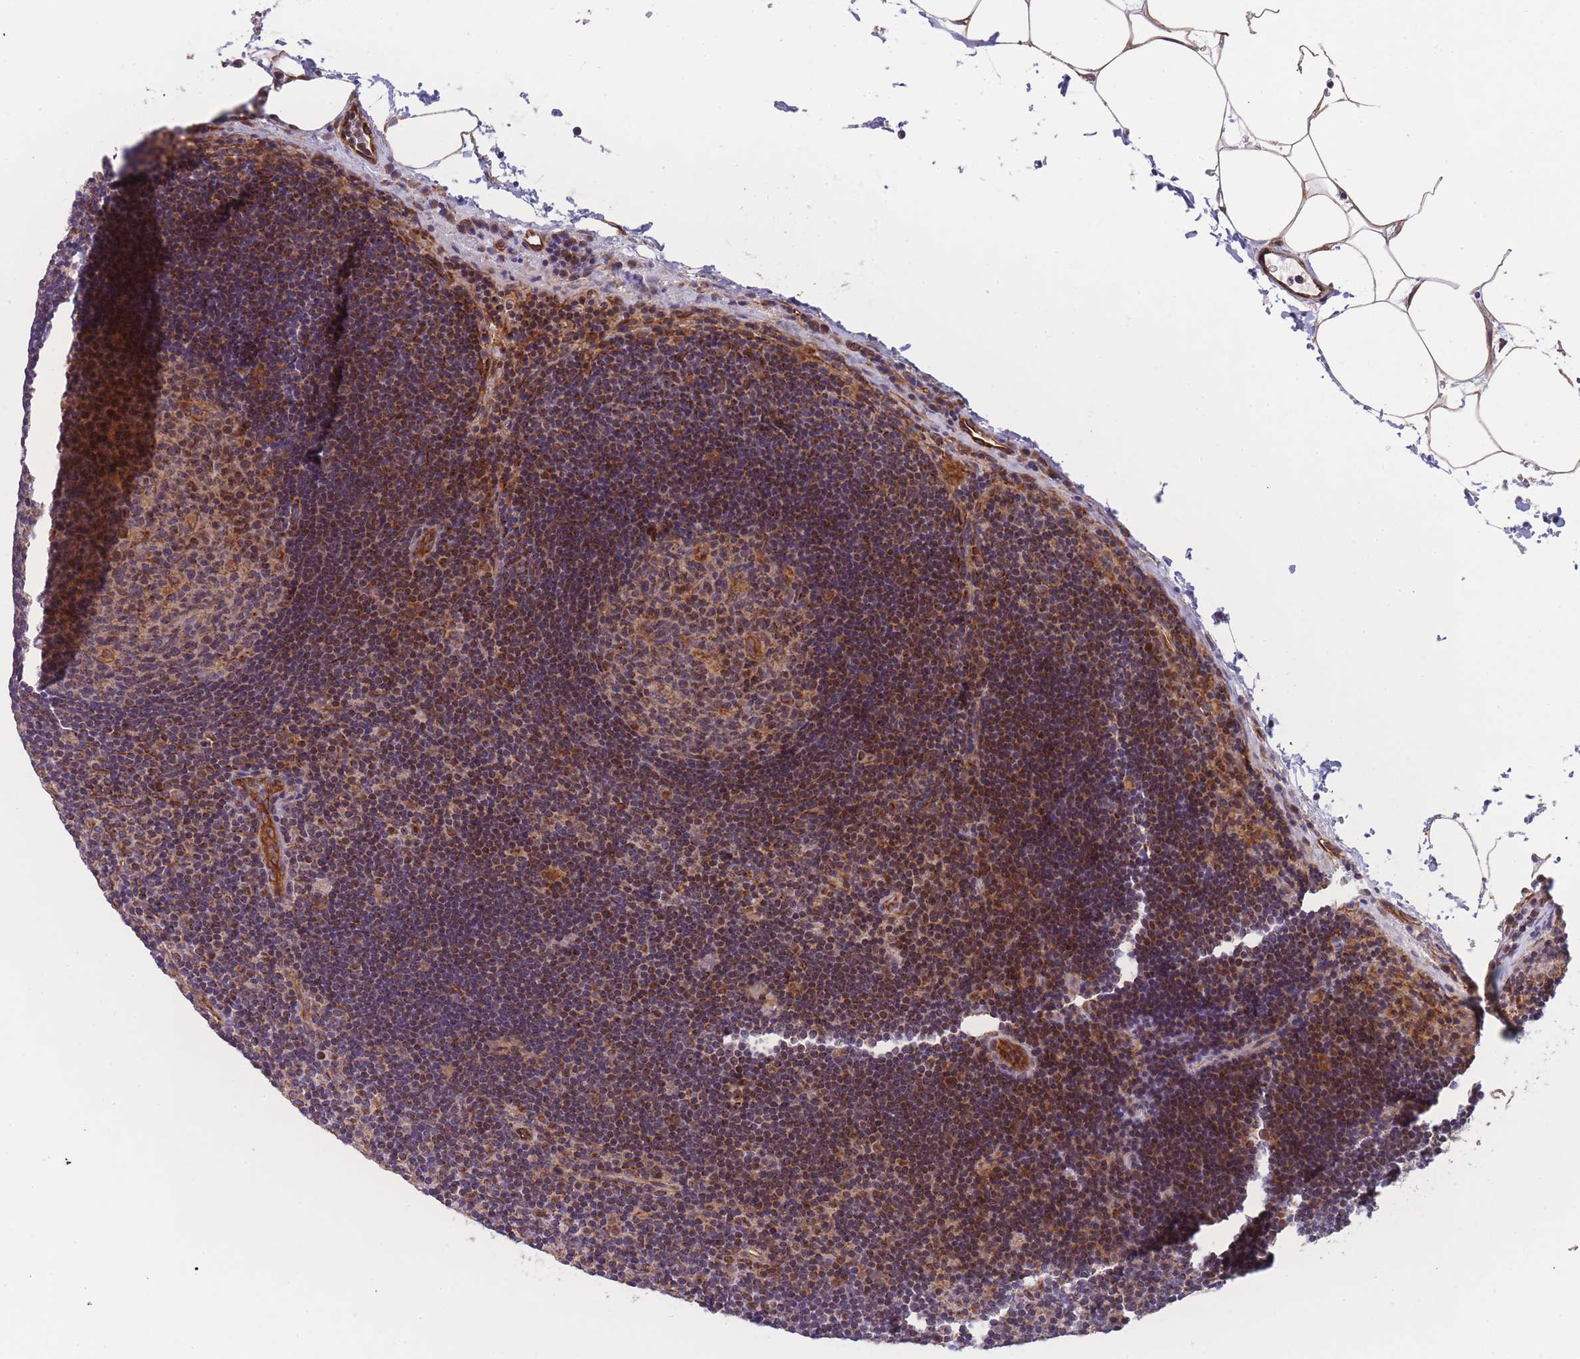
{"staining": {"intensity": "moderate", "quantity": ">75%", "location": "cytoplasmic/membranous"}, "tissue": "lymph node", "cell_type": "Germinal center cells", "image_type": "normal", "snomed": [{"axis": "morphology", "description": "Normal tissue, NOS"}, {"axis": "topography", "description": "Lymph node"}], "caption": "IHC photomicrograph of unremarkable lymph node: human lymph node stained using immunohistochemistry (IHC) displays medium levels of moderate protein expression localized specifically in the cytoplasmic/membranous of germinal center cells, appearing as a cytoplasmic/membranous brown color.", "gene": "MTRES1", "patient": {"sex": "male", "age": 62}}